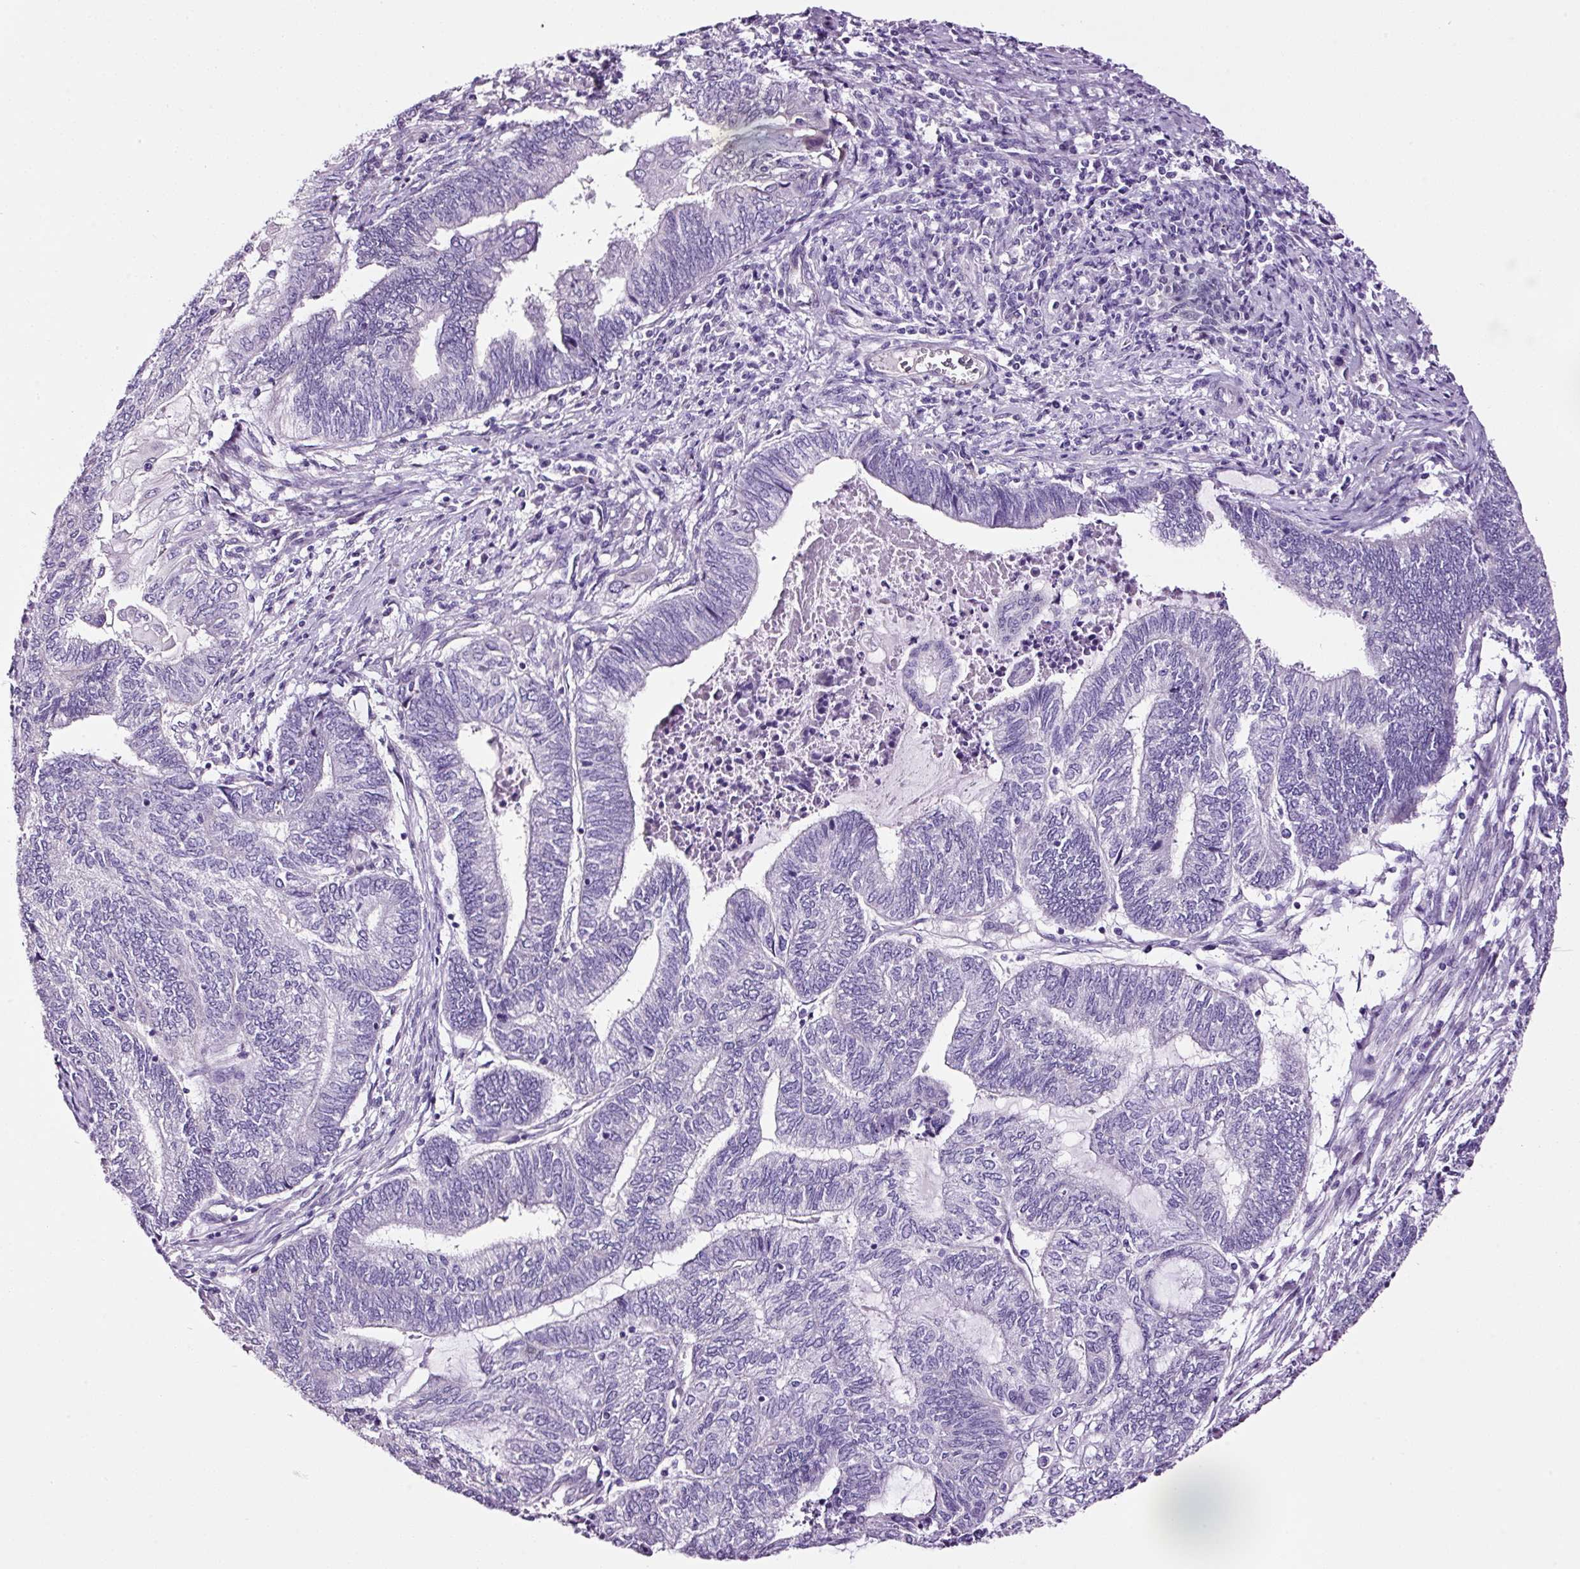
{"staining": {"intensity": "negative", "quantity": "none", "location": "none"}, "tissue": "endometrial cancer", "cell_type": "Tumor cells", "image_type": "cancer", "snomed": [{"axis": "morphology", "description": "Adenocarcinoma, NOS"}, {"axis": "topography", "description": "Uterus"}, {"axis": "topography", "description": "Endometrium"}], "caption": "Immunohistochemistry (IHC) image of endometrial cancer (adenocarcinoma) stained for a protein (brown), which reveals no staining in tumor cells. (DAB immunohistochemistry (IHC), high magnification).", "gene": "RTF2", "patient": {"sex": "female", "age": 70}}